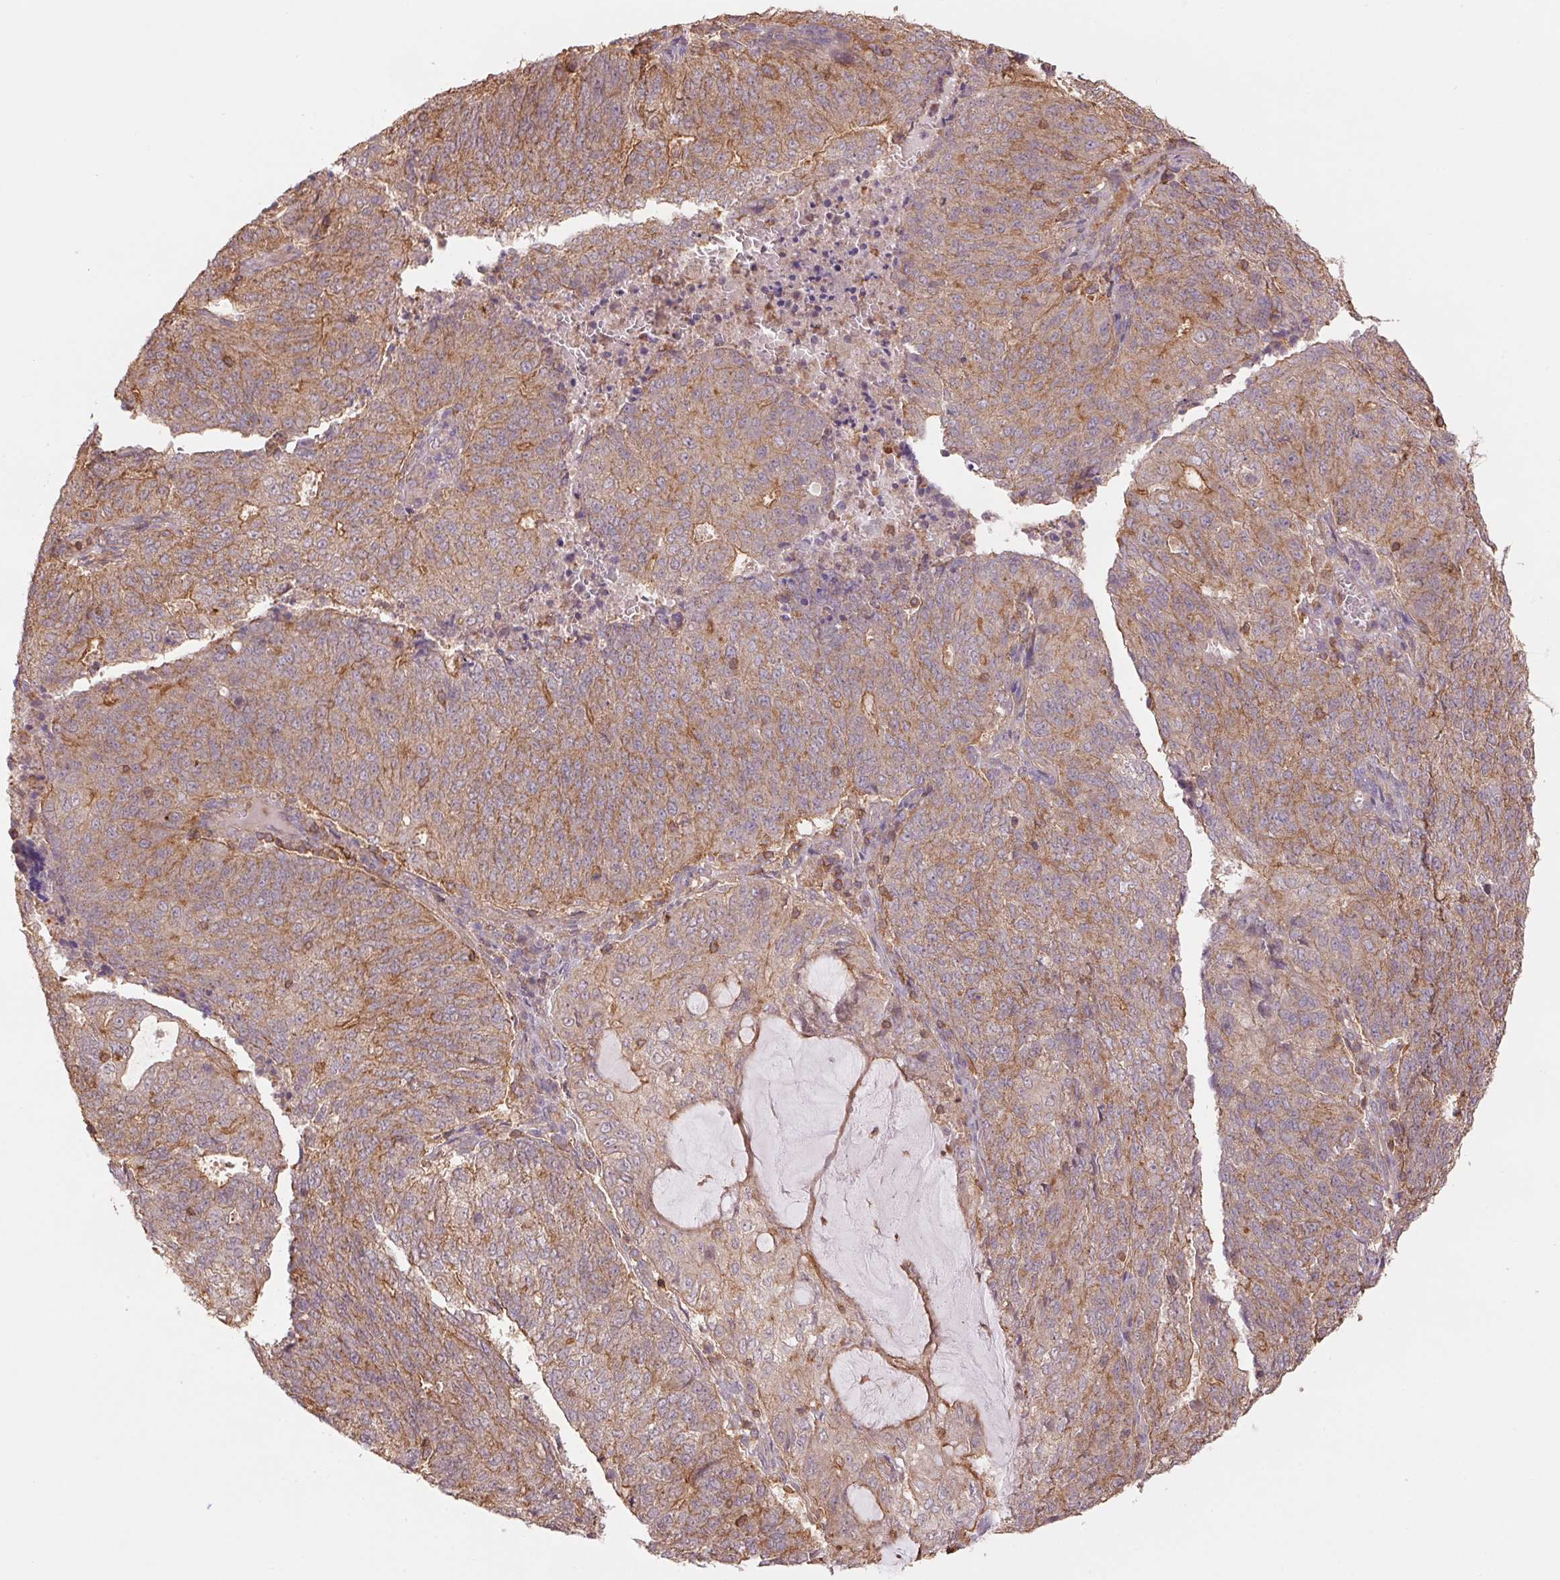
{"staining": {"intensity": "moderate", "quantity": ">75%", "location": "cytoplasmic/membranous"}, "tissue": "endometrial cancer", "cell_type": "Tumor cells", "image_type": "cancer", "snomed": [{"axis": "morphology", "description": "Adenocarcinoma, NOS"}, {"axis": "topography", "description": "Endometrium"}], "caption": "The immunohistochemical stain shows moderate cytoplasmic/membranous positivity in tumor cells of endometrial cancer (adenocarcinoma) tissue. (DAB = brown stain, brightfield microscopy at high magnification).", "gene": "TUBA3D", "patient": {"sex": "female", "age": 82}}